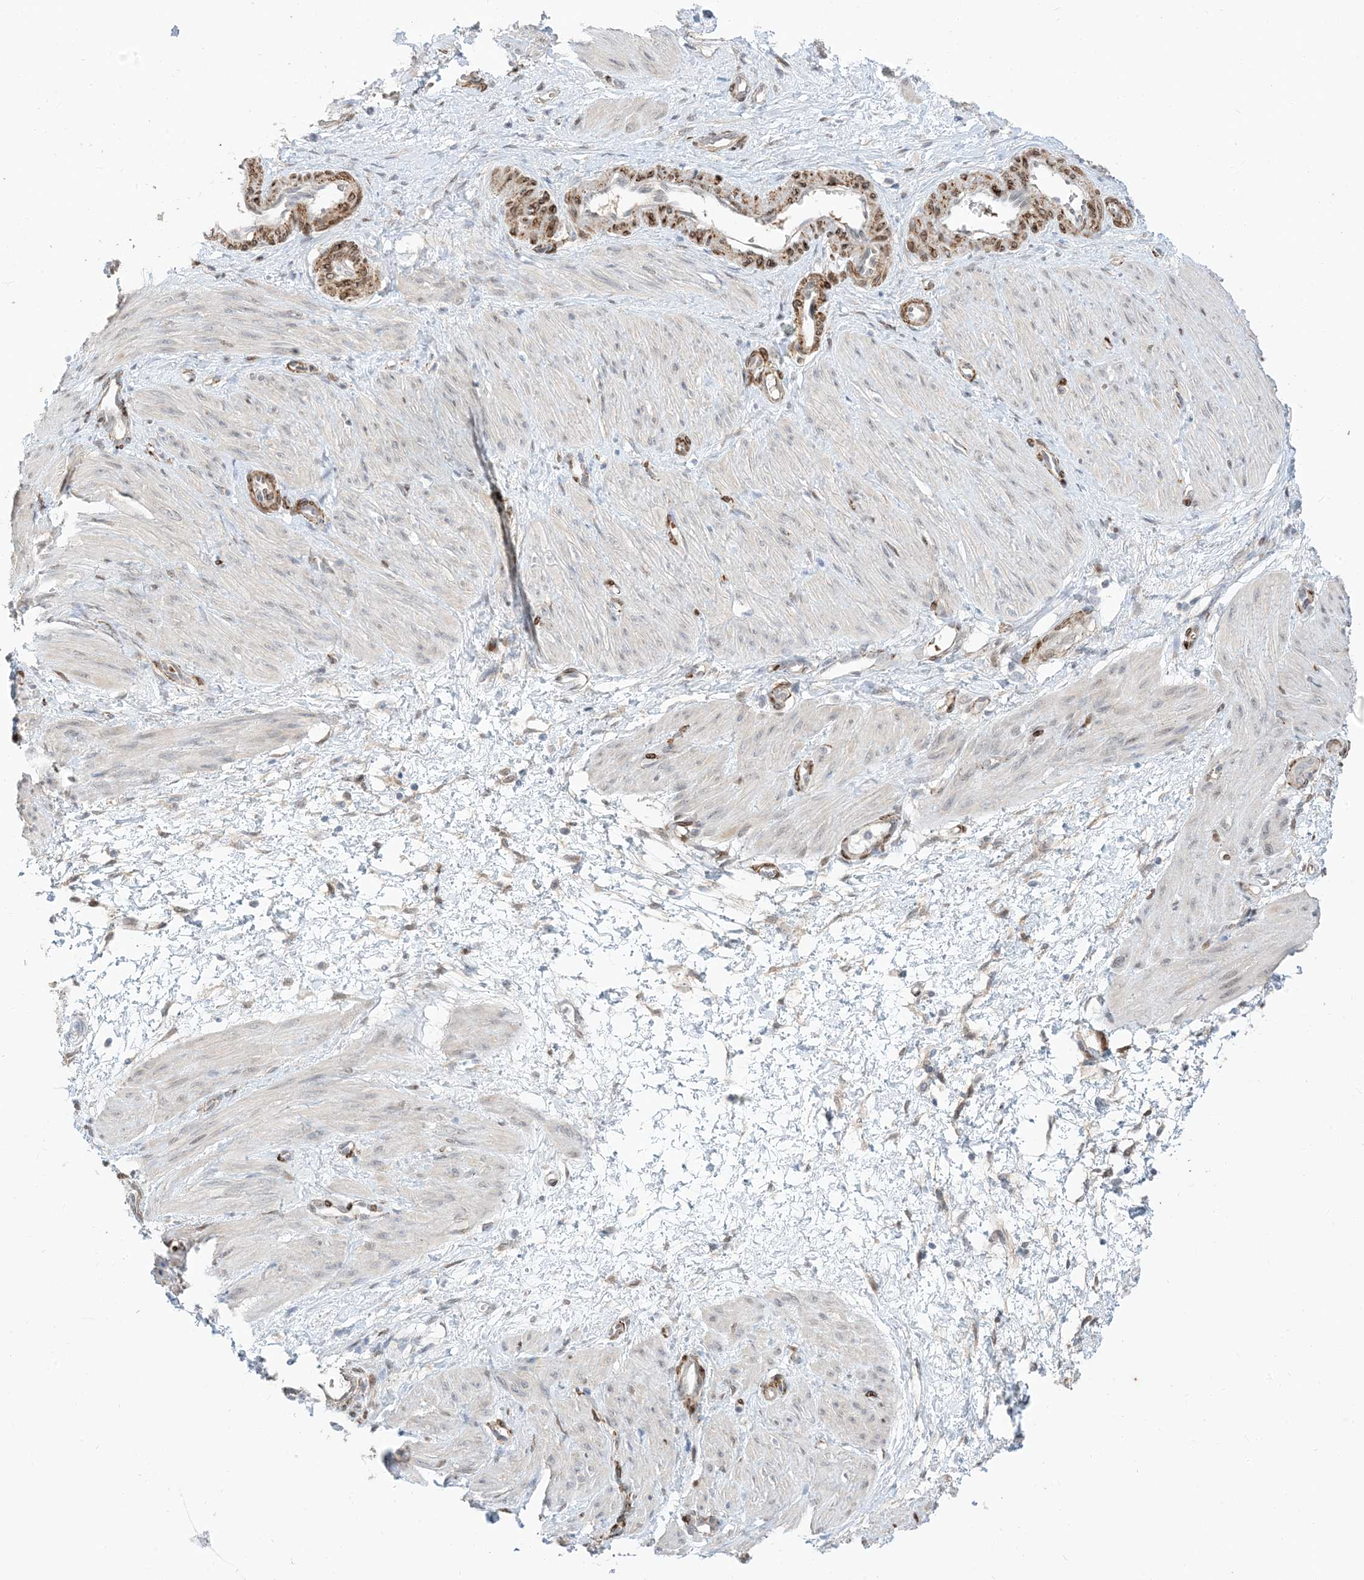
{"staining": {"intensity": "negative", "quantity": "none", "location": "none"}, "tissue": "smooth muscle", "cell_type": "Smooth muscle cells", "image_type": "normal", "snomed": [{"axis": "morphology", "description": "Normal tissue, NOS"}, {"axis": "topography", "description": "Endometrium"}], "caption": "Immunohistochemical staining of normal human smooth muscle shows no significant staining in smooth muscle cells. (Brightfield microscopy of DAB (3,3'-diaminobenzidine) IHC at high magnification).", "gene": "RIN1", "patient": {"sex": "female", "age": 33}}